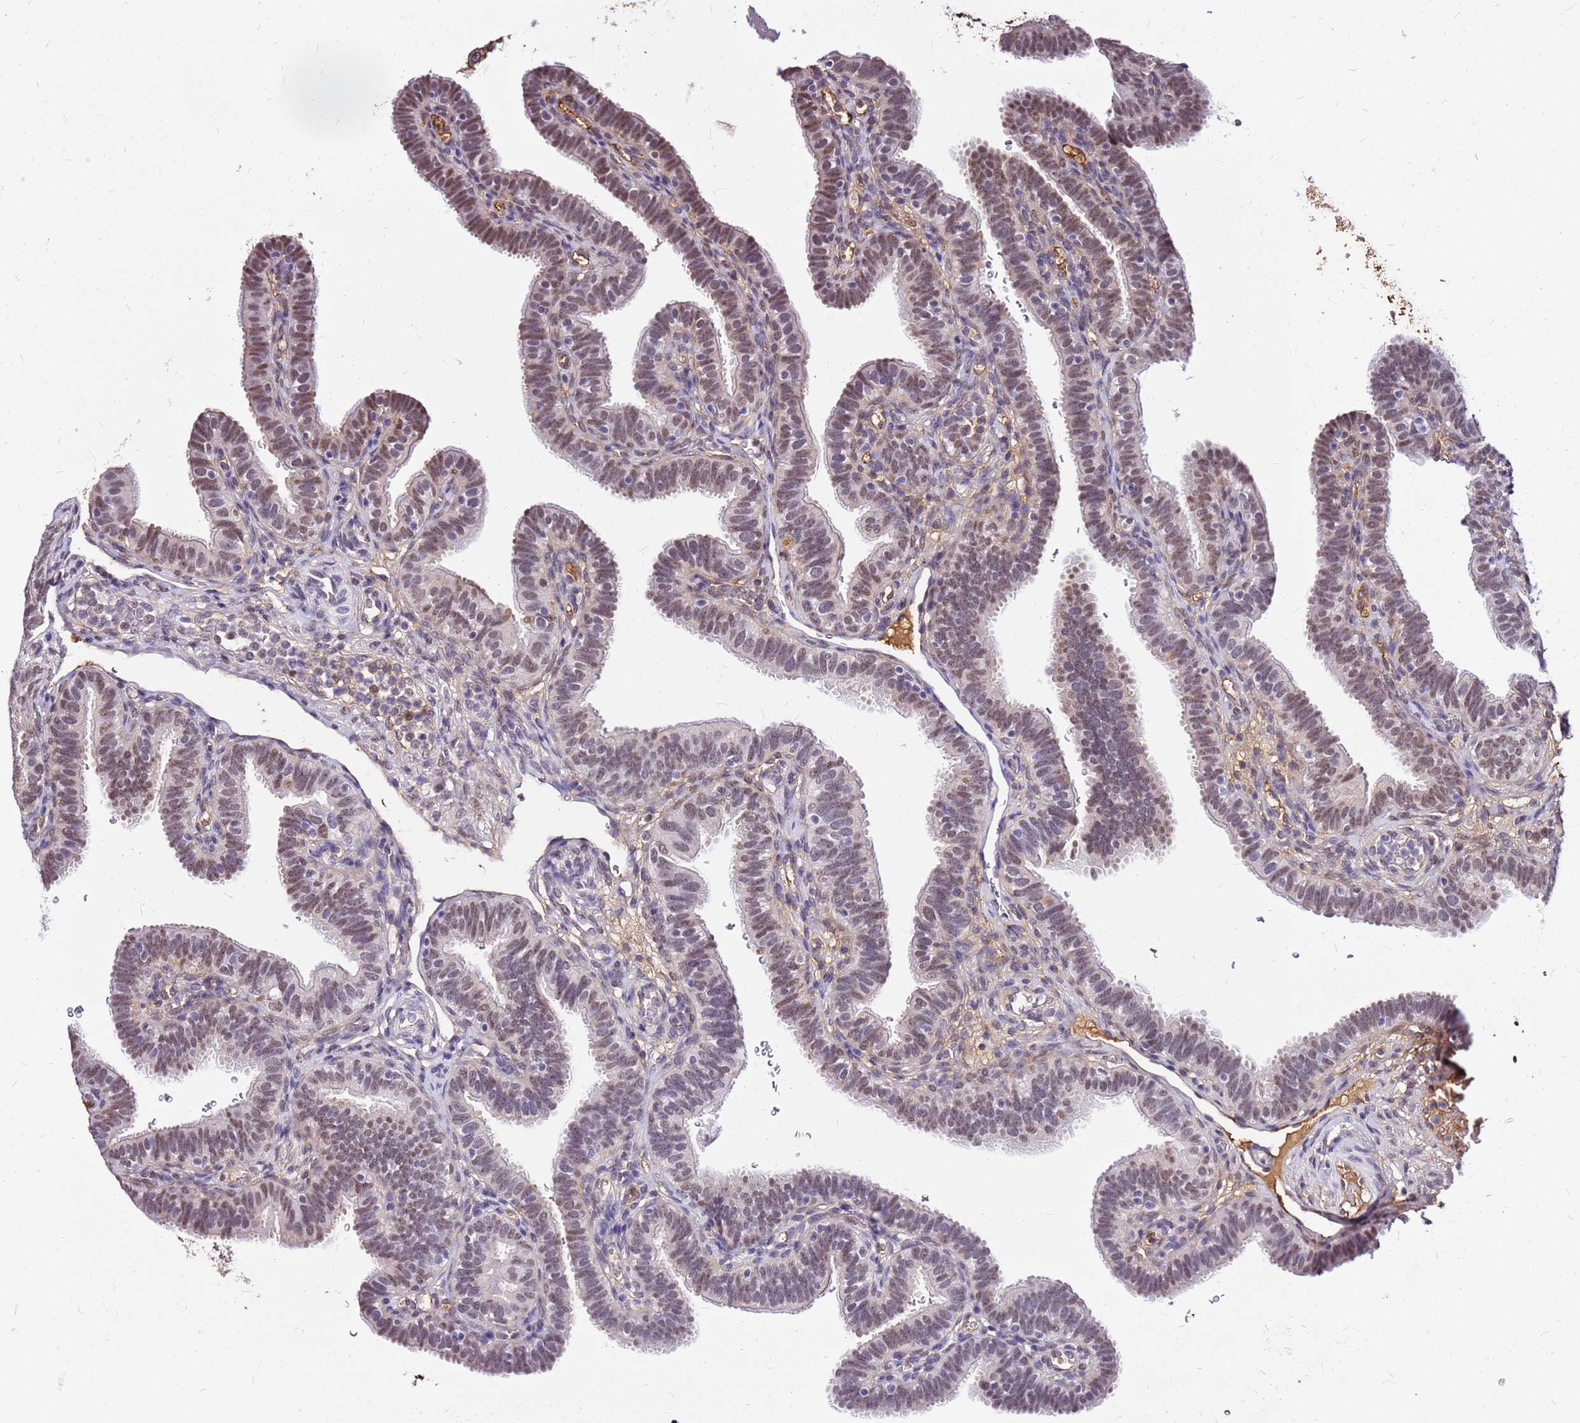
{"staining": {"intensity": "moderate", "quantity": "25%-75%", "location": "cytoplasmic/membranous,nuclear"}, "tissue": "fallopian tube", "cell_type": "Glandular cells", "image_type": "normal", "snomed": [{"axis": "morphology", "description": "Normal tissue, NOS"}, {"axis": "topography", "description": "Fallopian tube"}], "caption": "Fallopian tube stained with a brown dye demonstrates moderate cytoplasmic/membranous,nuclear positive expression in about 25%-75% of glandular cells.", "gene": "ALDH1A3", "patient": {"sex": "female", "age": 41}}